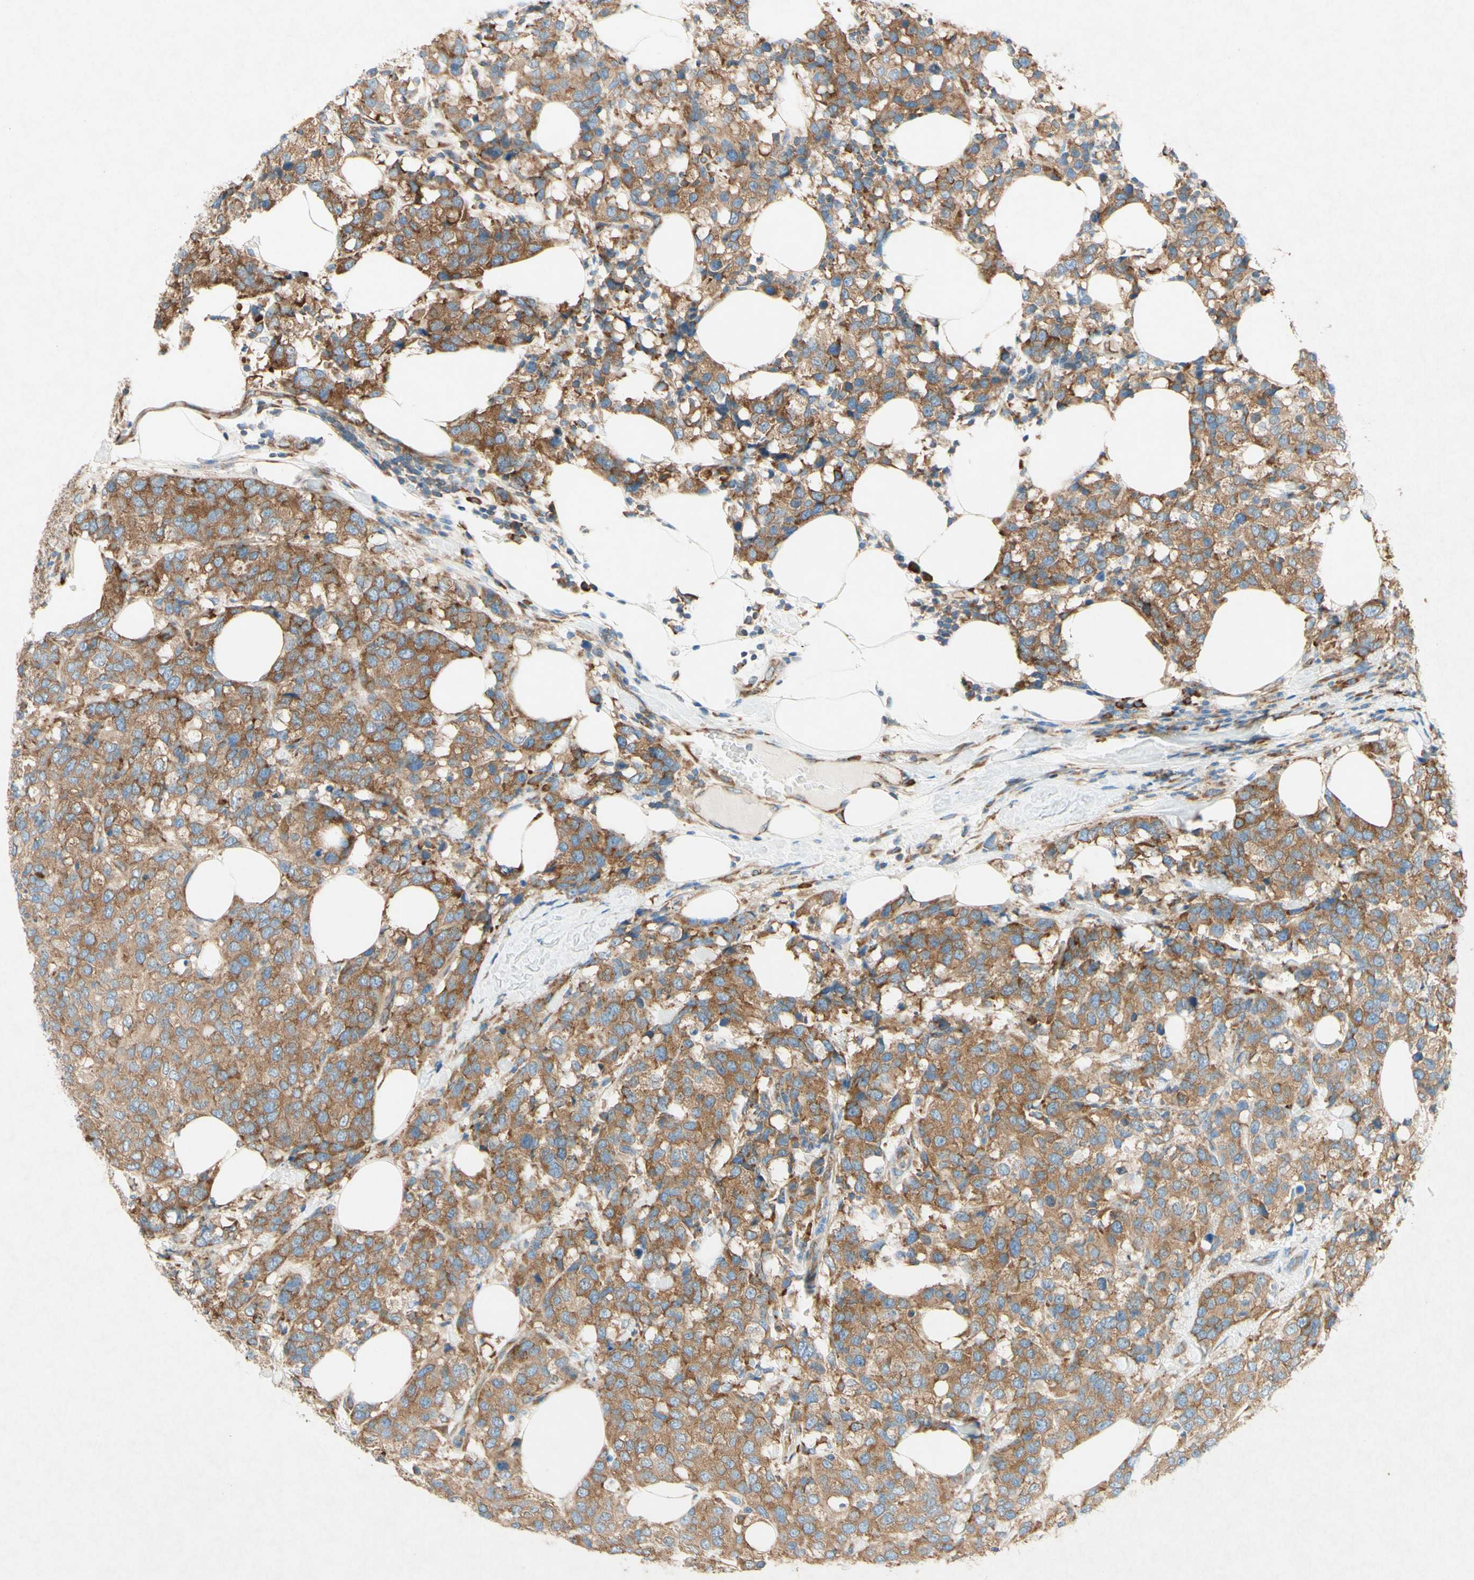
{"staining": {"intensity": "moderate", "quantity": ">75%", "location": "cytoplasmic/membranous"}, "tissue": "breast cancer", "cell_type": "Tumor cells", "image_type": "cancer", "snomed": [{"axis": "morphology", "description": "Lobular carcinoma"}, {"axis": "topography", "description": "Breast"}], "caption": "Human breast cancer stained with a brown dye demonstrates moderate cytoplasmic/membranous positive positivity in approximately >75% of tumor cells.", "gene": "PABPC1", "patient": {"sex": "female", "age": 59}}